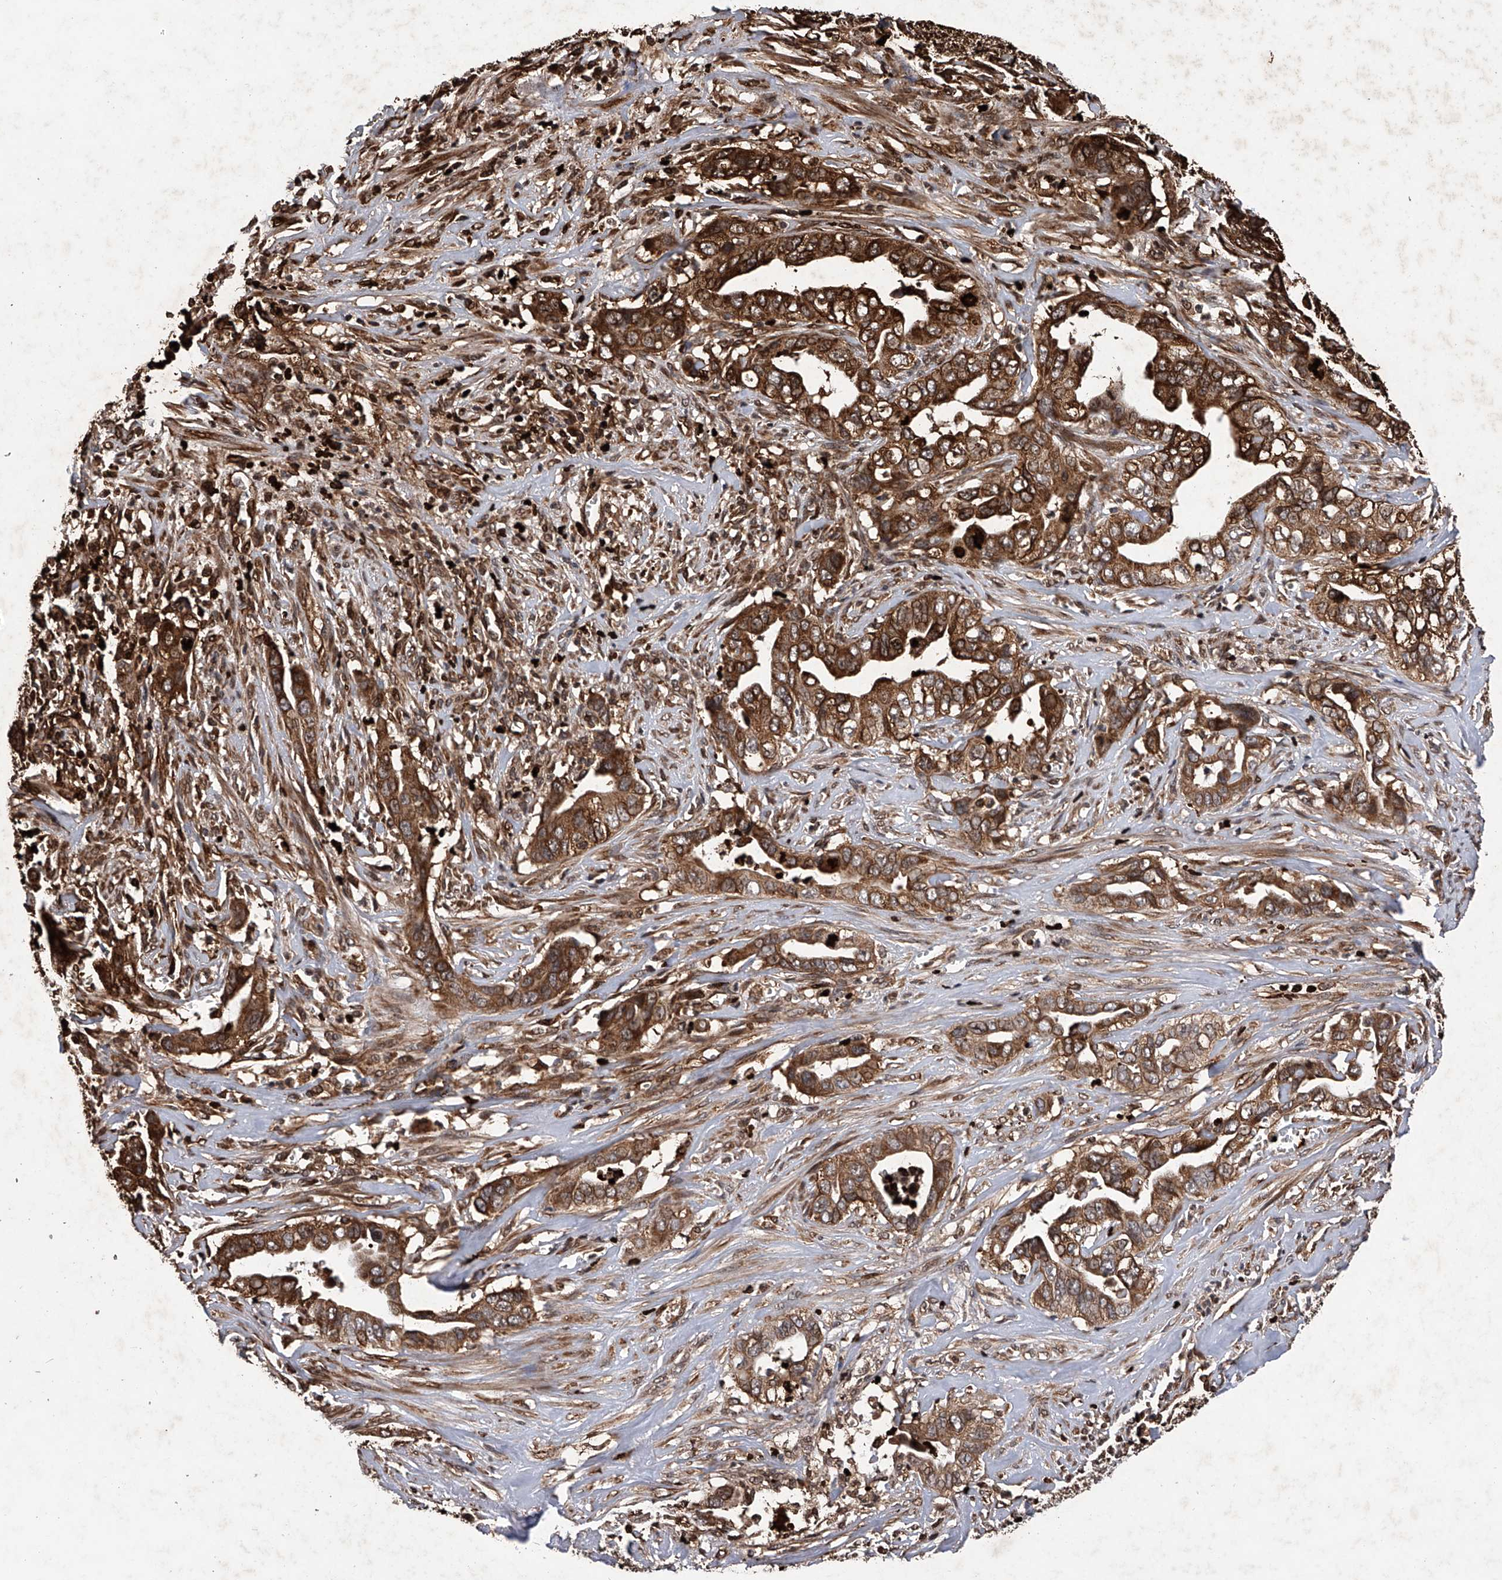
{"staining": {"intensity": "strong", "quantity": ">75%", "location": "cytoplasmic/membranous"}, "tissue": "liver cancer", "cell_type": "Tumor cells", "image_type": "cancer", "snomed": [{"axis": "morphology", "description": "Cholangiocarcinoma"}, {"axis": "topography", "description": "Liver"}], "caption": "This photomicrograph exhibits immunohistochemistry (IHC) staining of liver cholangiocarcinoma, with high strong cytoplasmic/membranous positivity in approximately >75% of tumor cells.", "gene": "MAP3K11", "patient": {"sex": "female", "age": 79}}